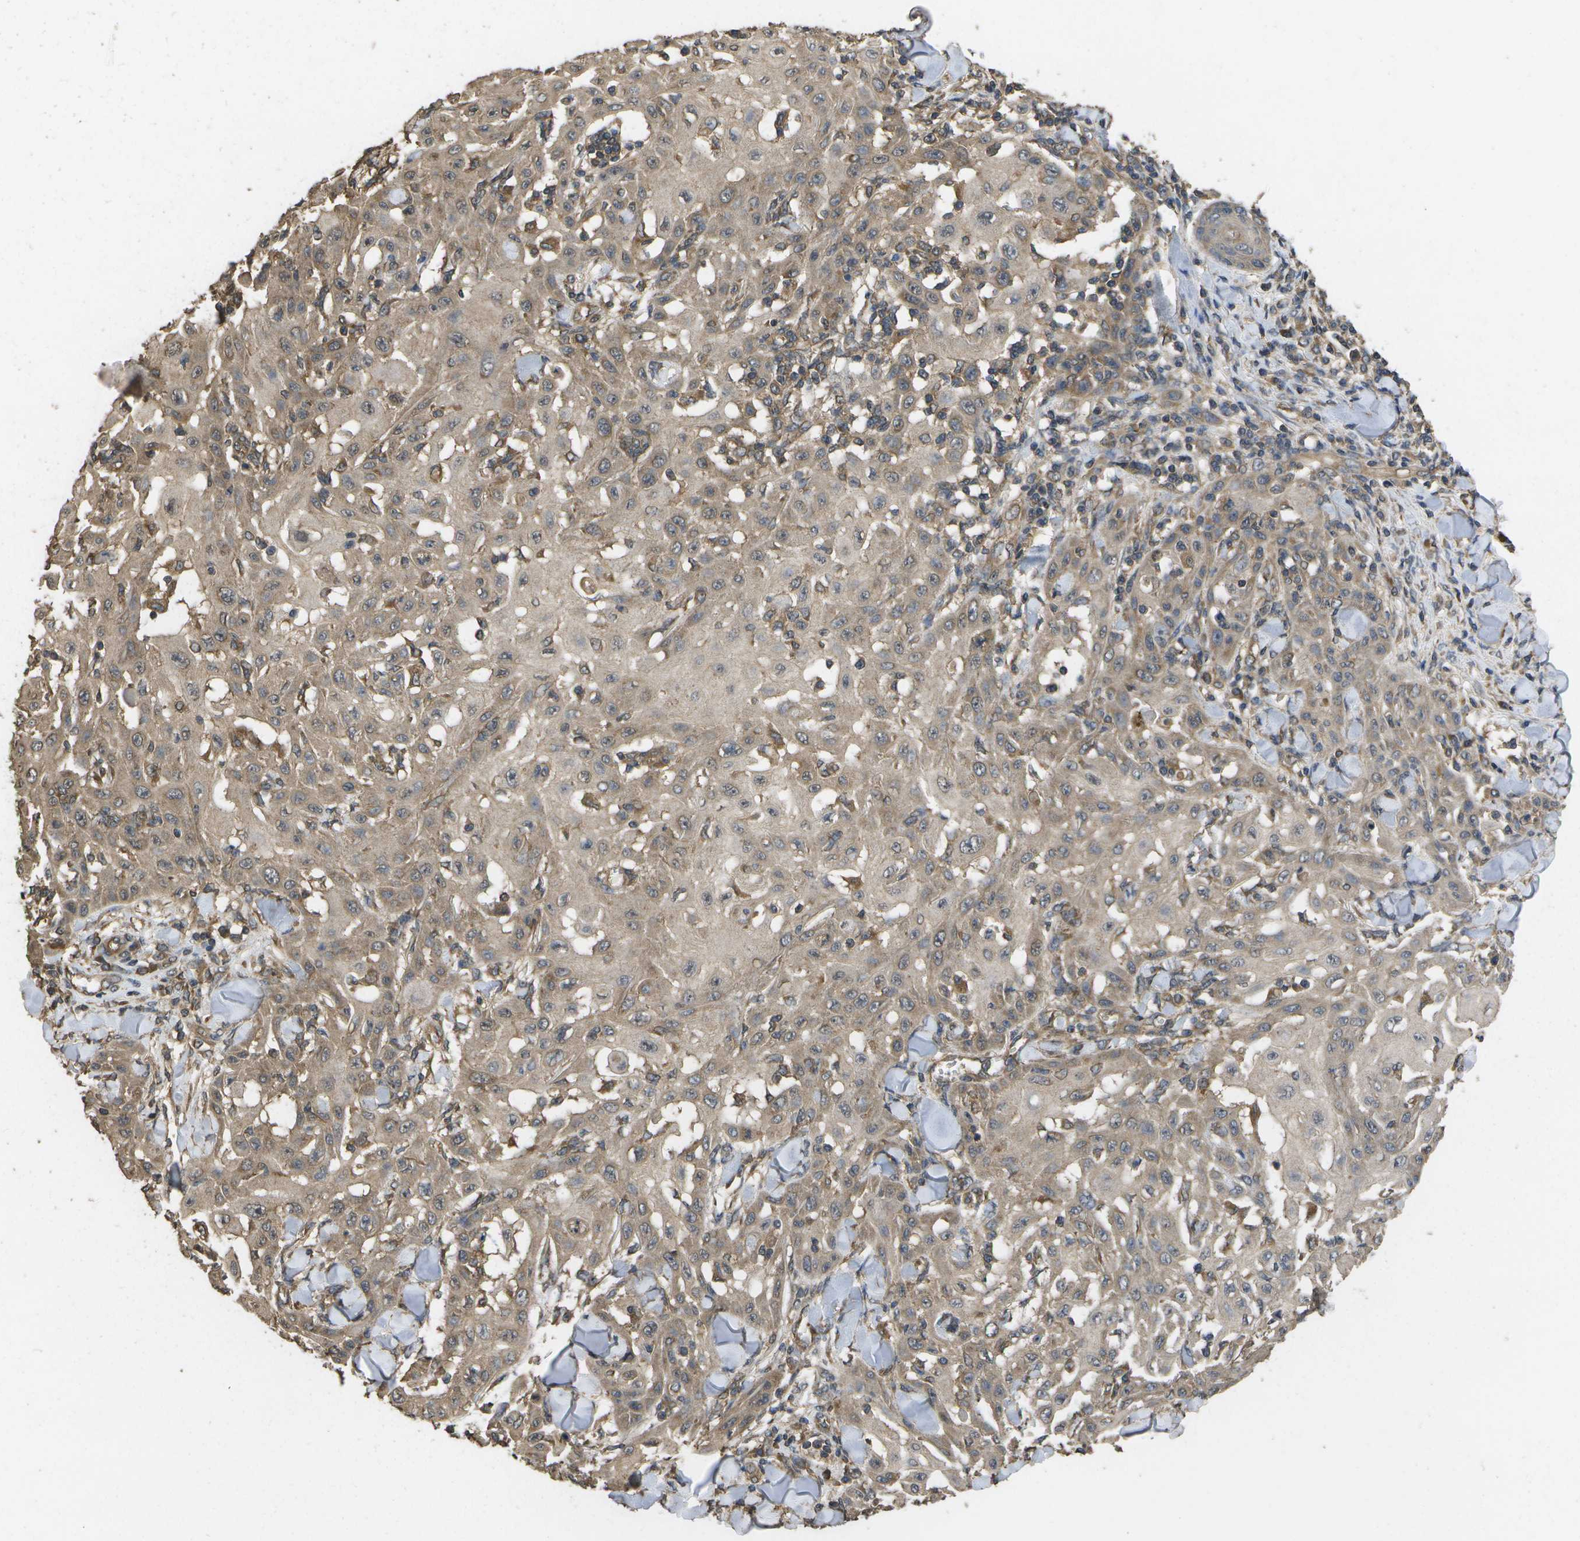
{"staining": {"intensity": "weak", "quantity": ">75%", "location": "cytoplasmic/membranous"}, "tissue": "skin cancer", "cell_type": "Tumor cells", "image_type": "cancer", "snomed": [{"axis": "morphology", "description": "Squamous cell carcinoma, NOS"}, {"axis": "topography", "description": "Skin"}], "caption": "Squamous cell carcinoma (skin) stained with a brown dye reveals weak cytoplasmic/membranous positive staining in approximately >75% of tumor cells.", "gene": "SACS", "patient": {"sex": "male", "age": 24}}